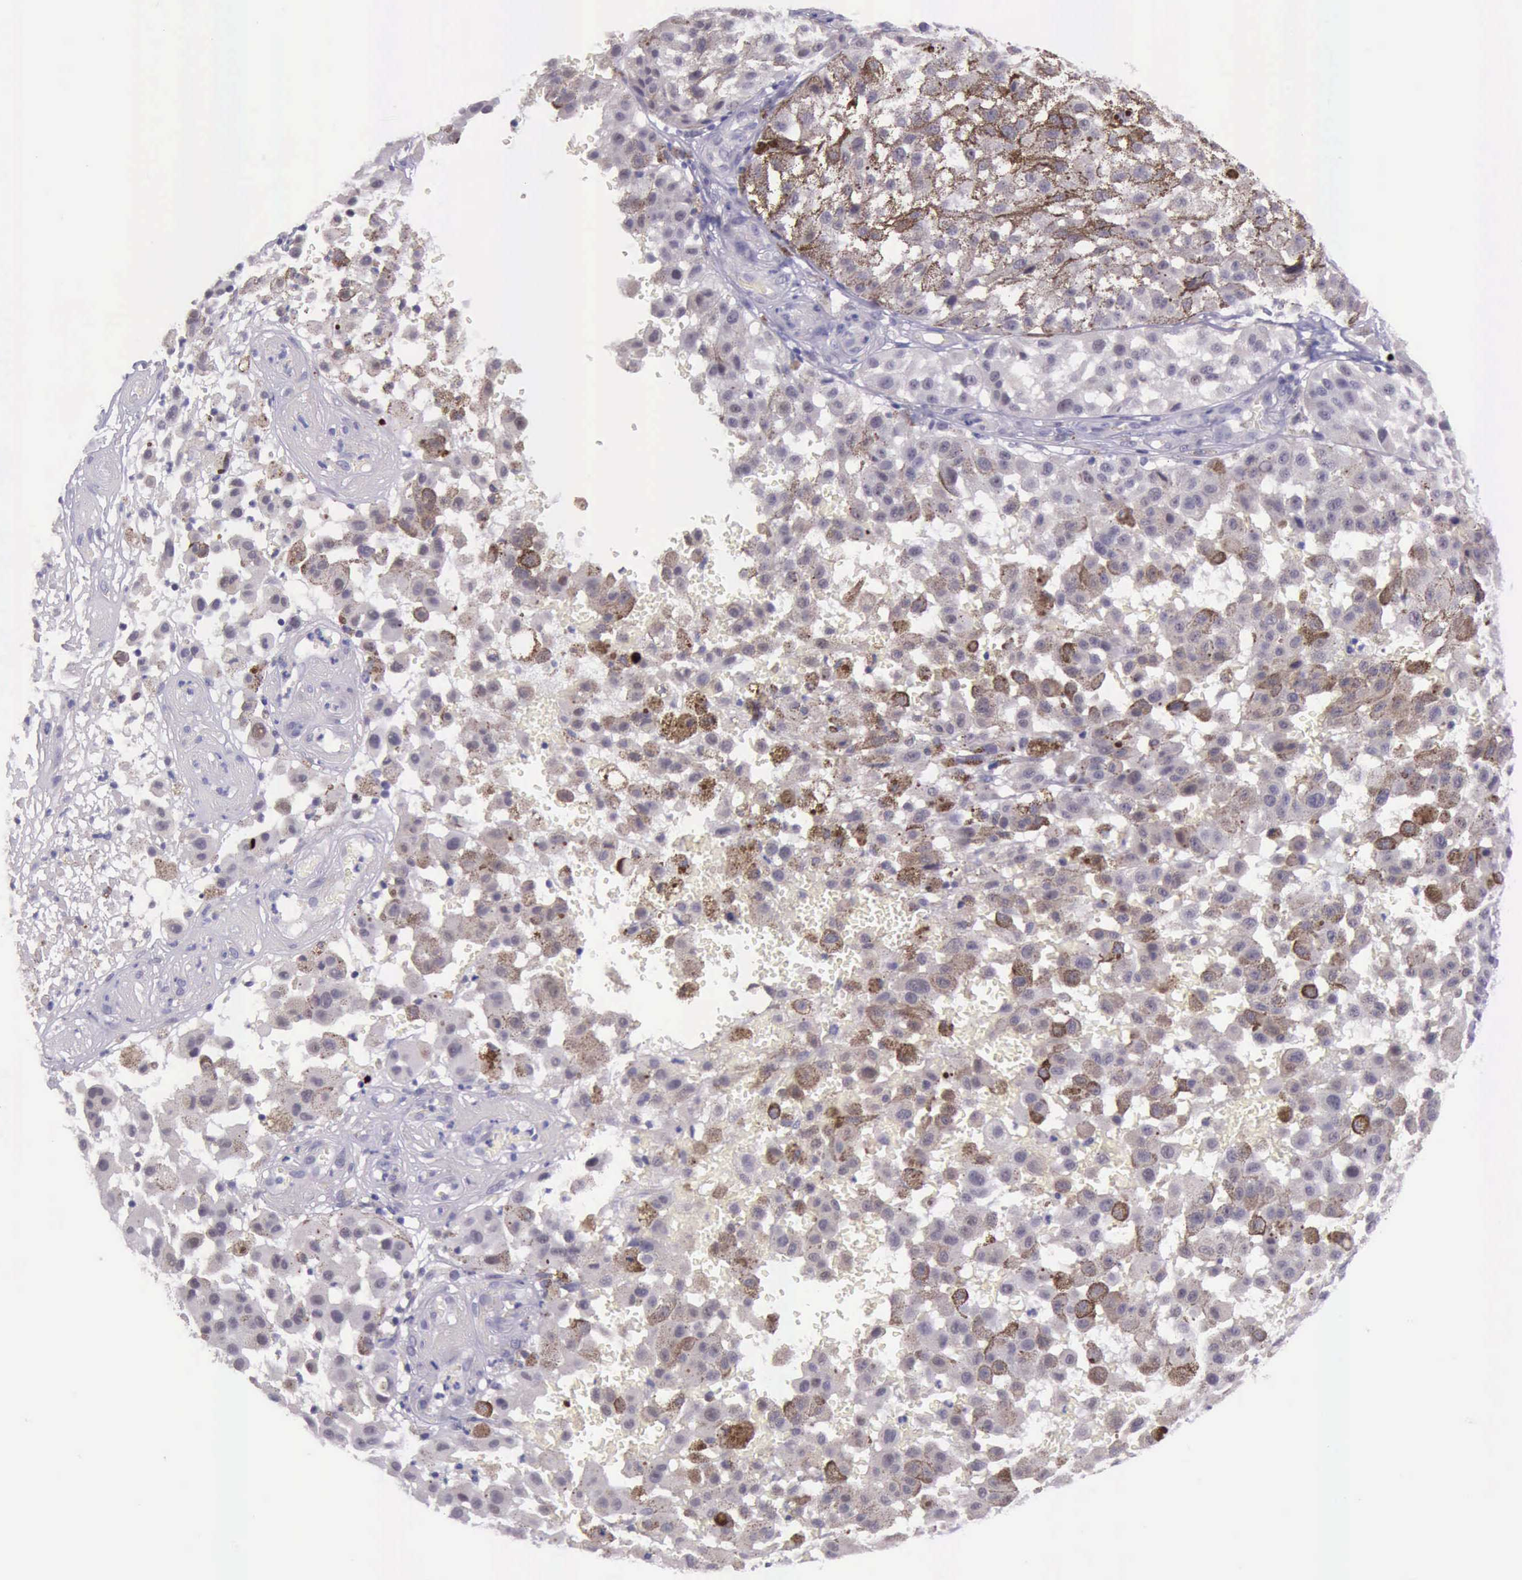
{"staining": {"intensity": "moderate", "quantity": "<25%", "location": "cytoplasmic/membranous"}, "tissue": "melanoma", "cell_type": "Tumor cells", "image_type": "cancer", "snomed": [{"axis": "morphology", "description": "Malignant melanoma, NOS"}, {"axis": "topography", "description": "Skin"}], "caption": "IHC staining of melanoma, which demonstrates low levels of moderate cytoplasmic/membranous expression in about <25% of tumor cells indicating moderate cytoplasmic/membranous protein staining. The staining was performed using DAB (brown) for protein detection and nuclei were counterstained in hematoxylin (blue).", "gene": "PARP1", "patient": {"sex": "female", "age": 64}}